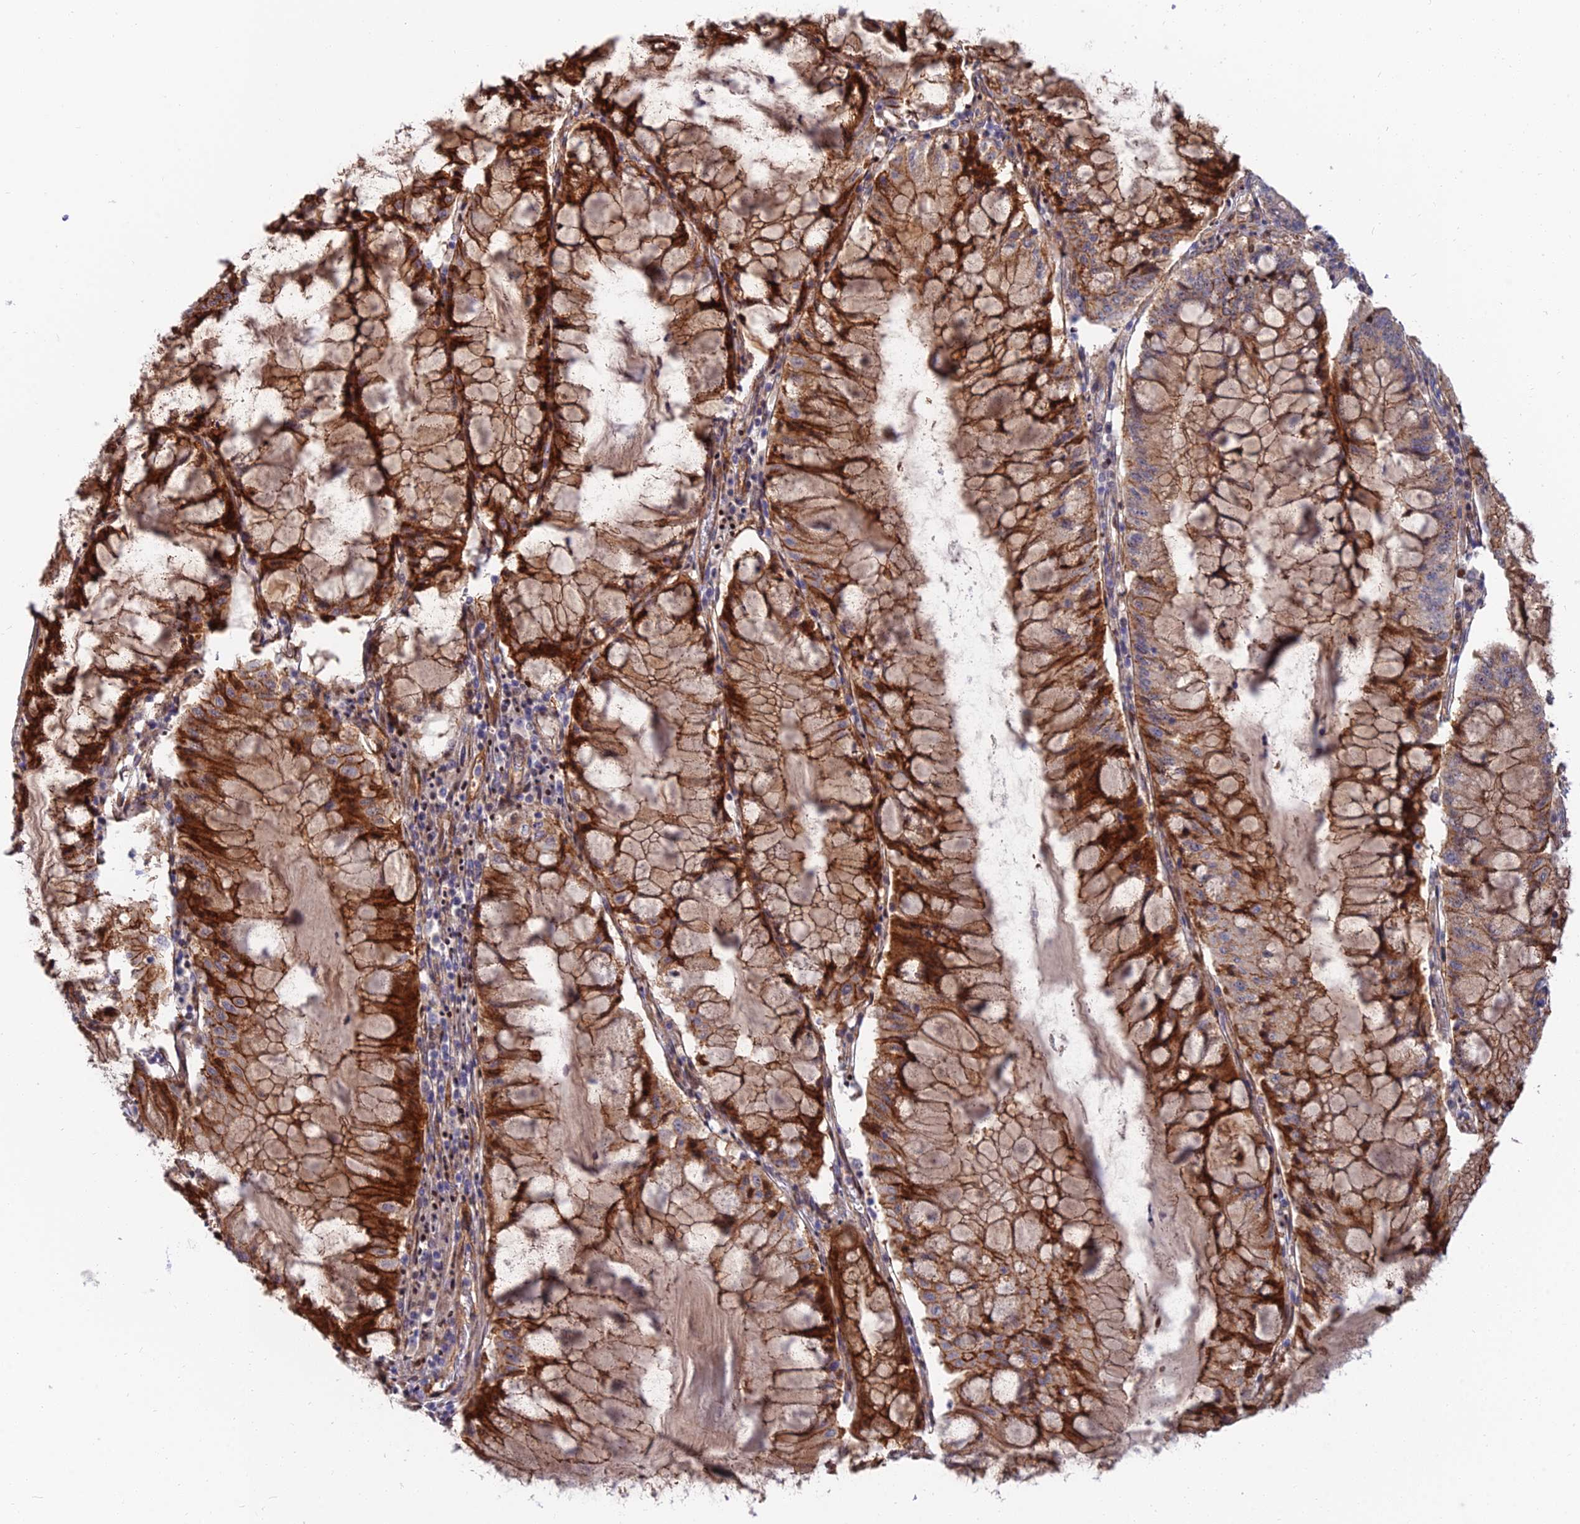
{"staining": {"intensity": "moderate", "quantity": ">75%", "location": "cytoplasmic/membranous"}, "tissue": "pancreatic cancer", "cell_type": "Tumor cells", "image_type": "cancer", "snomed": [{"axis": "morphology", "description": "Adenocarcinoma, NOS"}, {"axis": "topography", "description": "Pancreas"}], "caption": "Moderate cytoplasmic/membranous expression is present in approximately >75% of tumor cells in pancreatic adenocarcinoma.", "gene": "TRIM43B", "patient": {"sex": "female", "age": 50}}